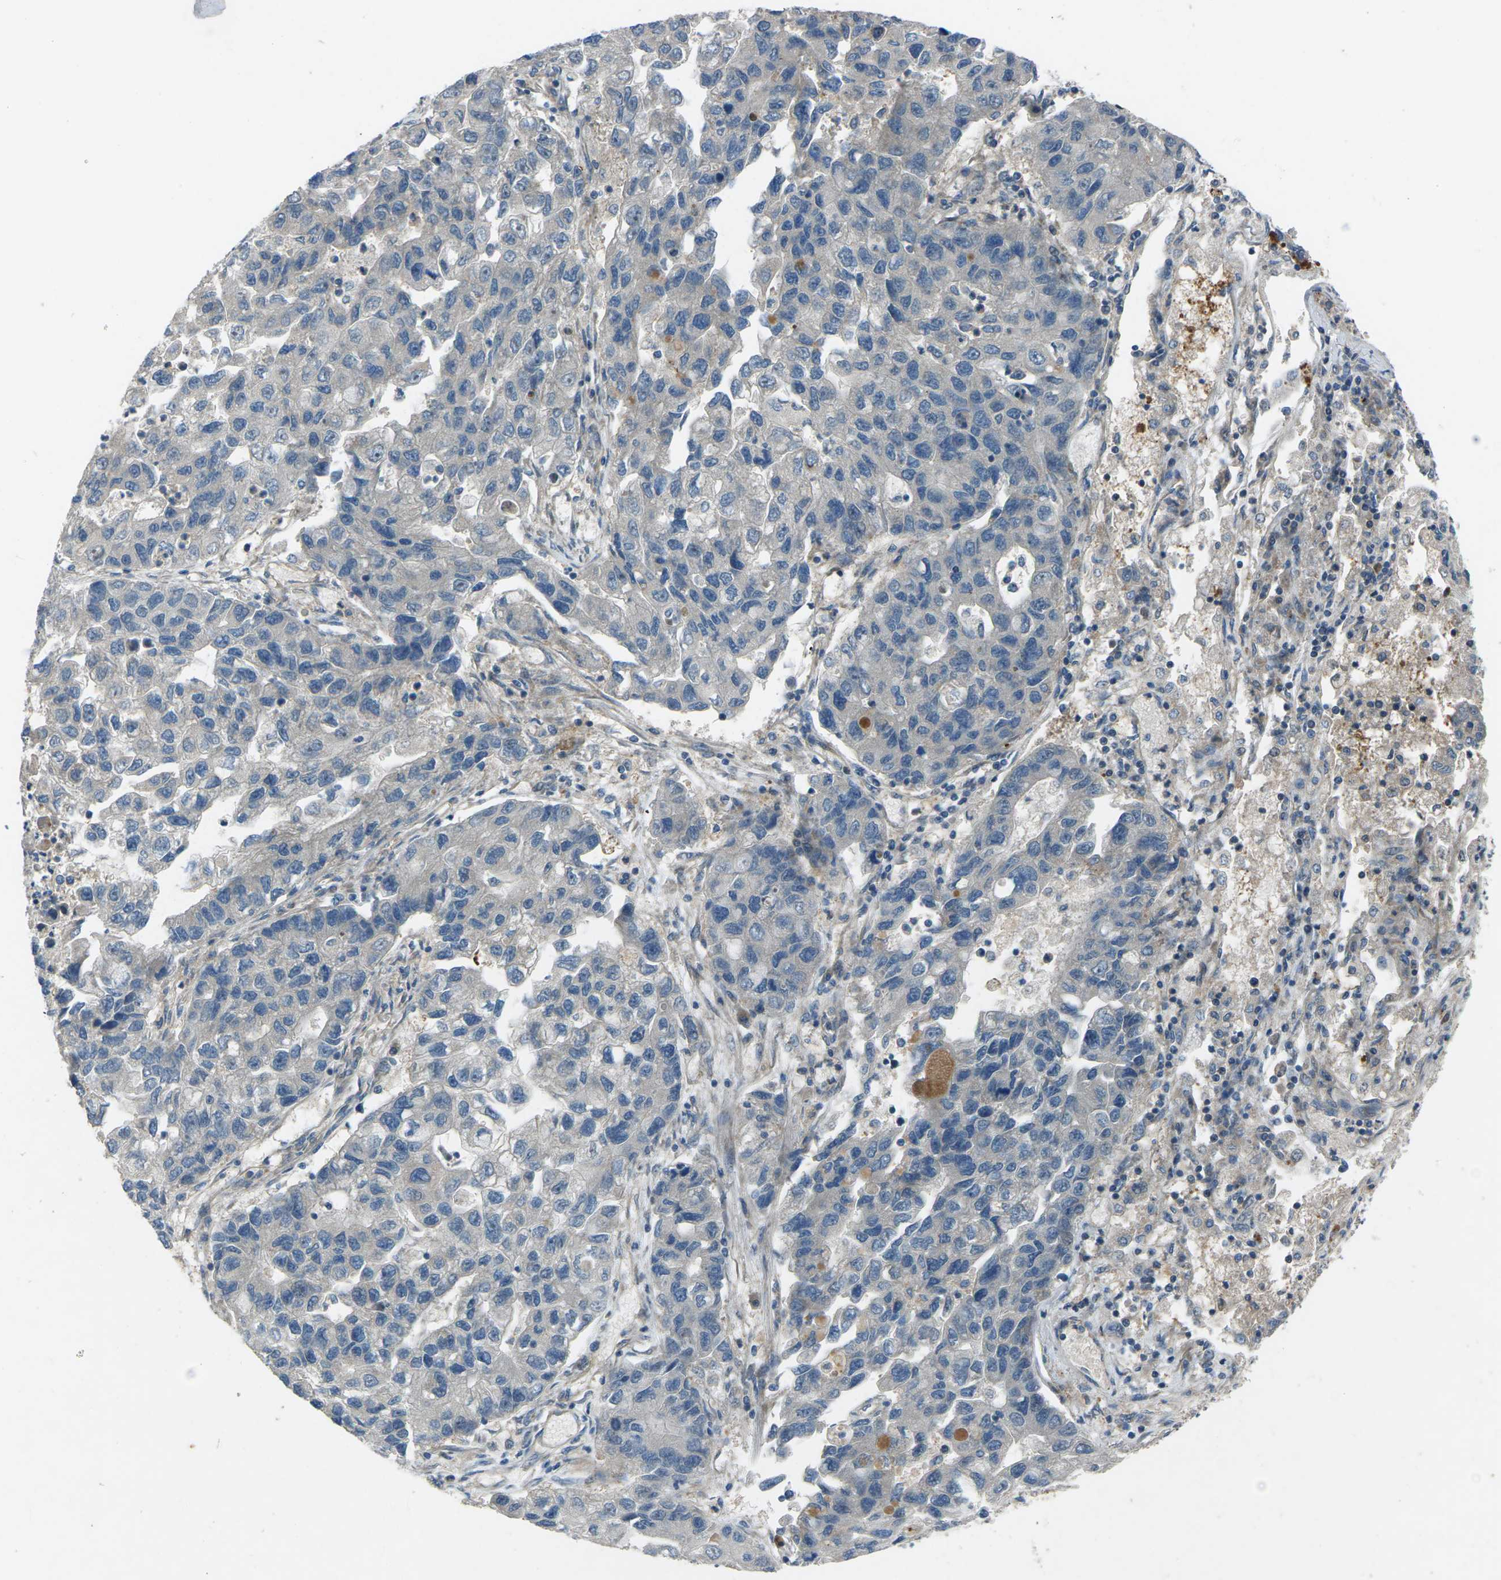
{"staining": {"intensity": "negative", "quantity": "none", "location": "none"}, "tissue": "lung cancer", "cell_type": "Tumor cells", "image_type": "cancer", "snomed": [{"axis": "morphology", "description": "Adenocarcinoma, NOS"}, {"axis": "topography", "description": "Lung"}], "caption": "Immunohistochemistry micrograph of human lung cancer stained for a protein (brown), which demonstrates no positivity in tumor cells. The staining is performed using DAB brown chromogen with nuclei counter-stained in using hematoxylin.", "gene": "EDNRA", "patient": {"sex": "female", "age": 51}}